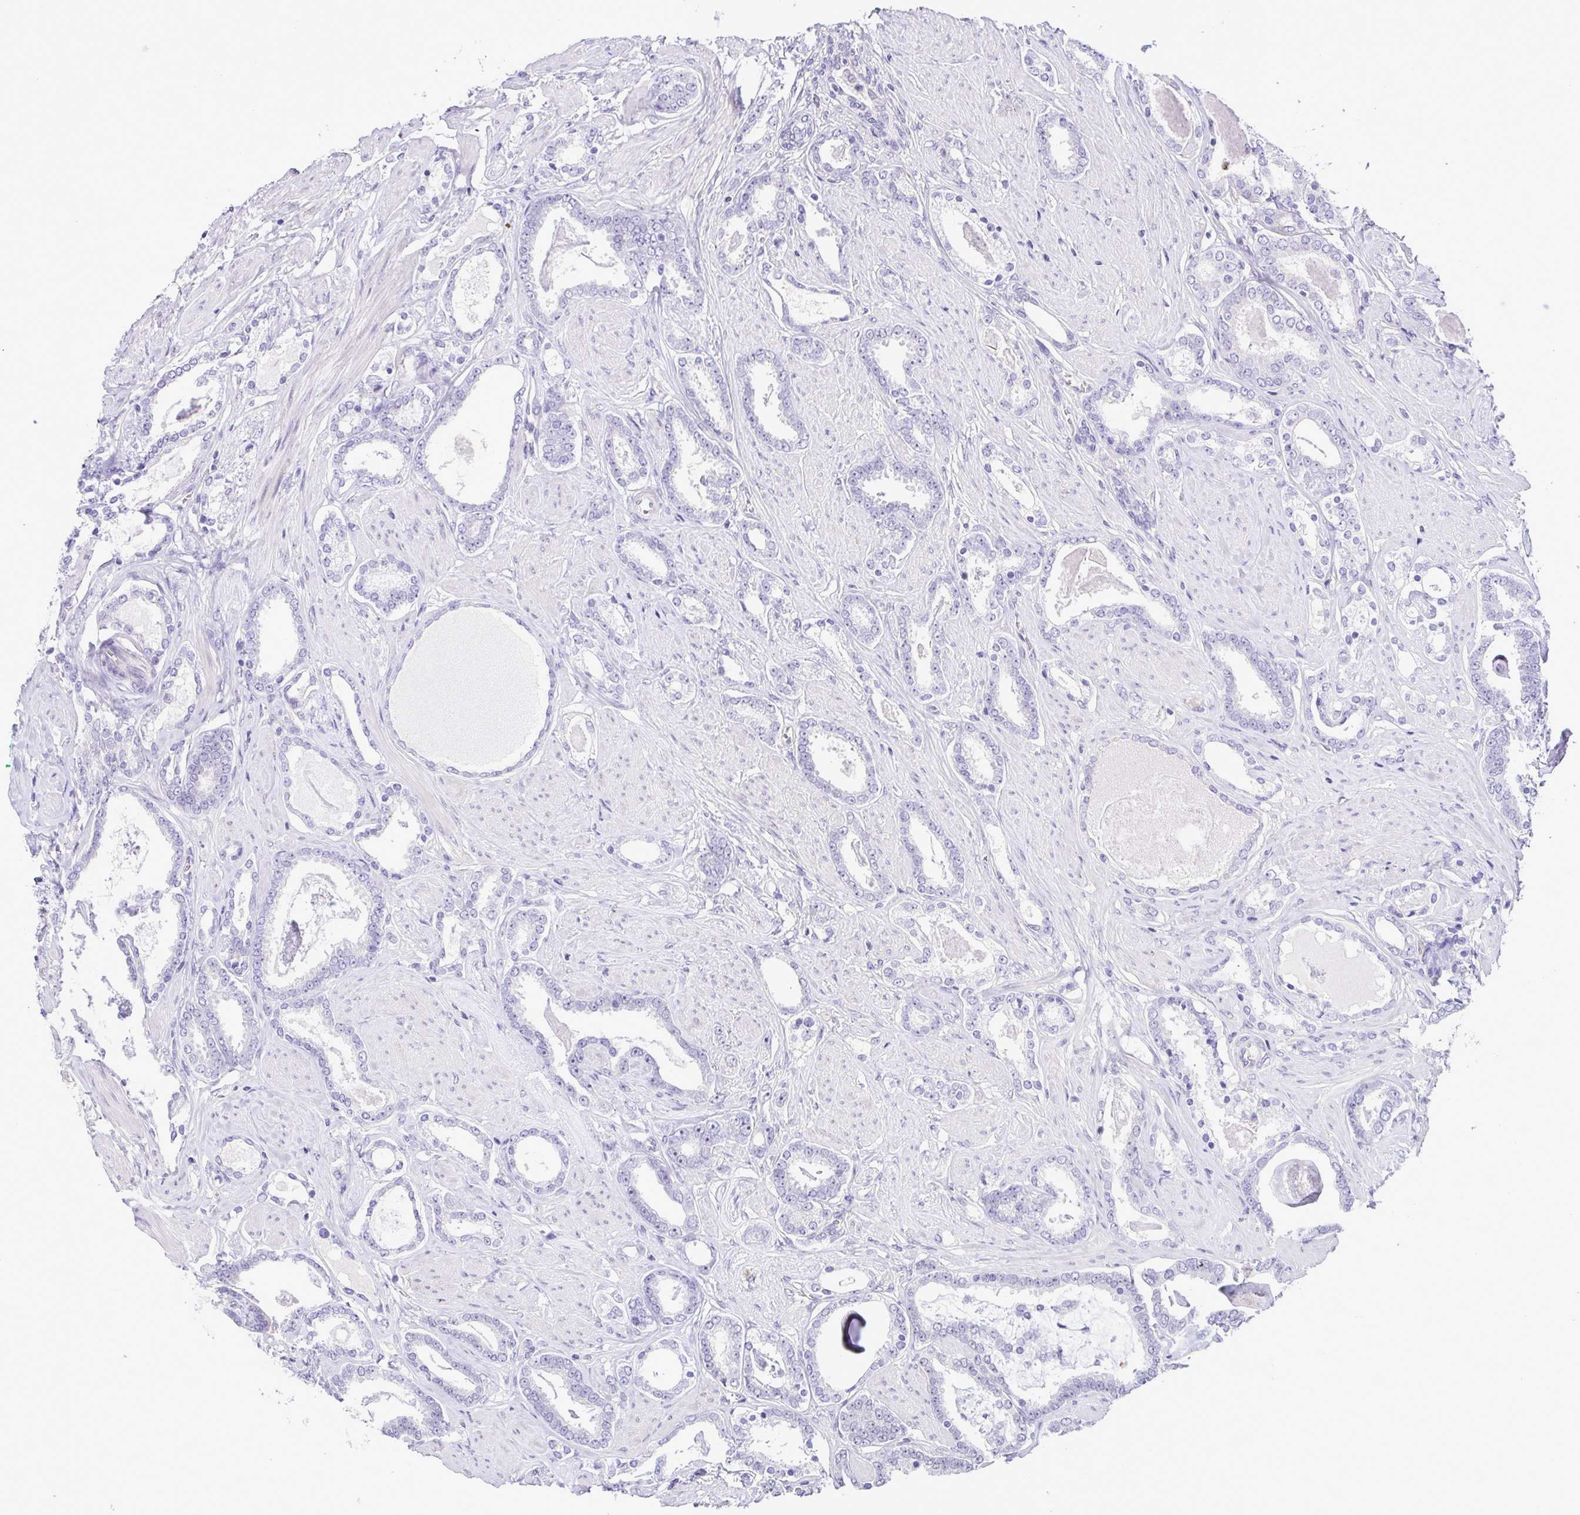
{"staining": {"intensity": "negative", "quantity": "none", "location": "none"}, "tissue": "prostate cancer", "cell_type": "Tumor cells", "image_type": "cancer", "snomed": [{"axis": "morphology", "description": "Adenocarcinoma, High grade"}, {"axis": "topography", "description": "Prostate"}], "caption": "Protein analysis of prostate high-grade adenocarcinoma shows no significant staining in tumor cells. (Stains: DAB (3,3'-diaminobenzidine) immunohistochemistry with hematoxylin counter stain, Microscopy: brightfield microscopy at high magnification).", "gene": "DCLK2", "patient": {"sex": "male", "age": 63}}